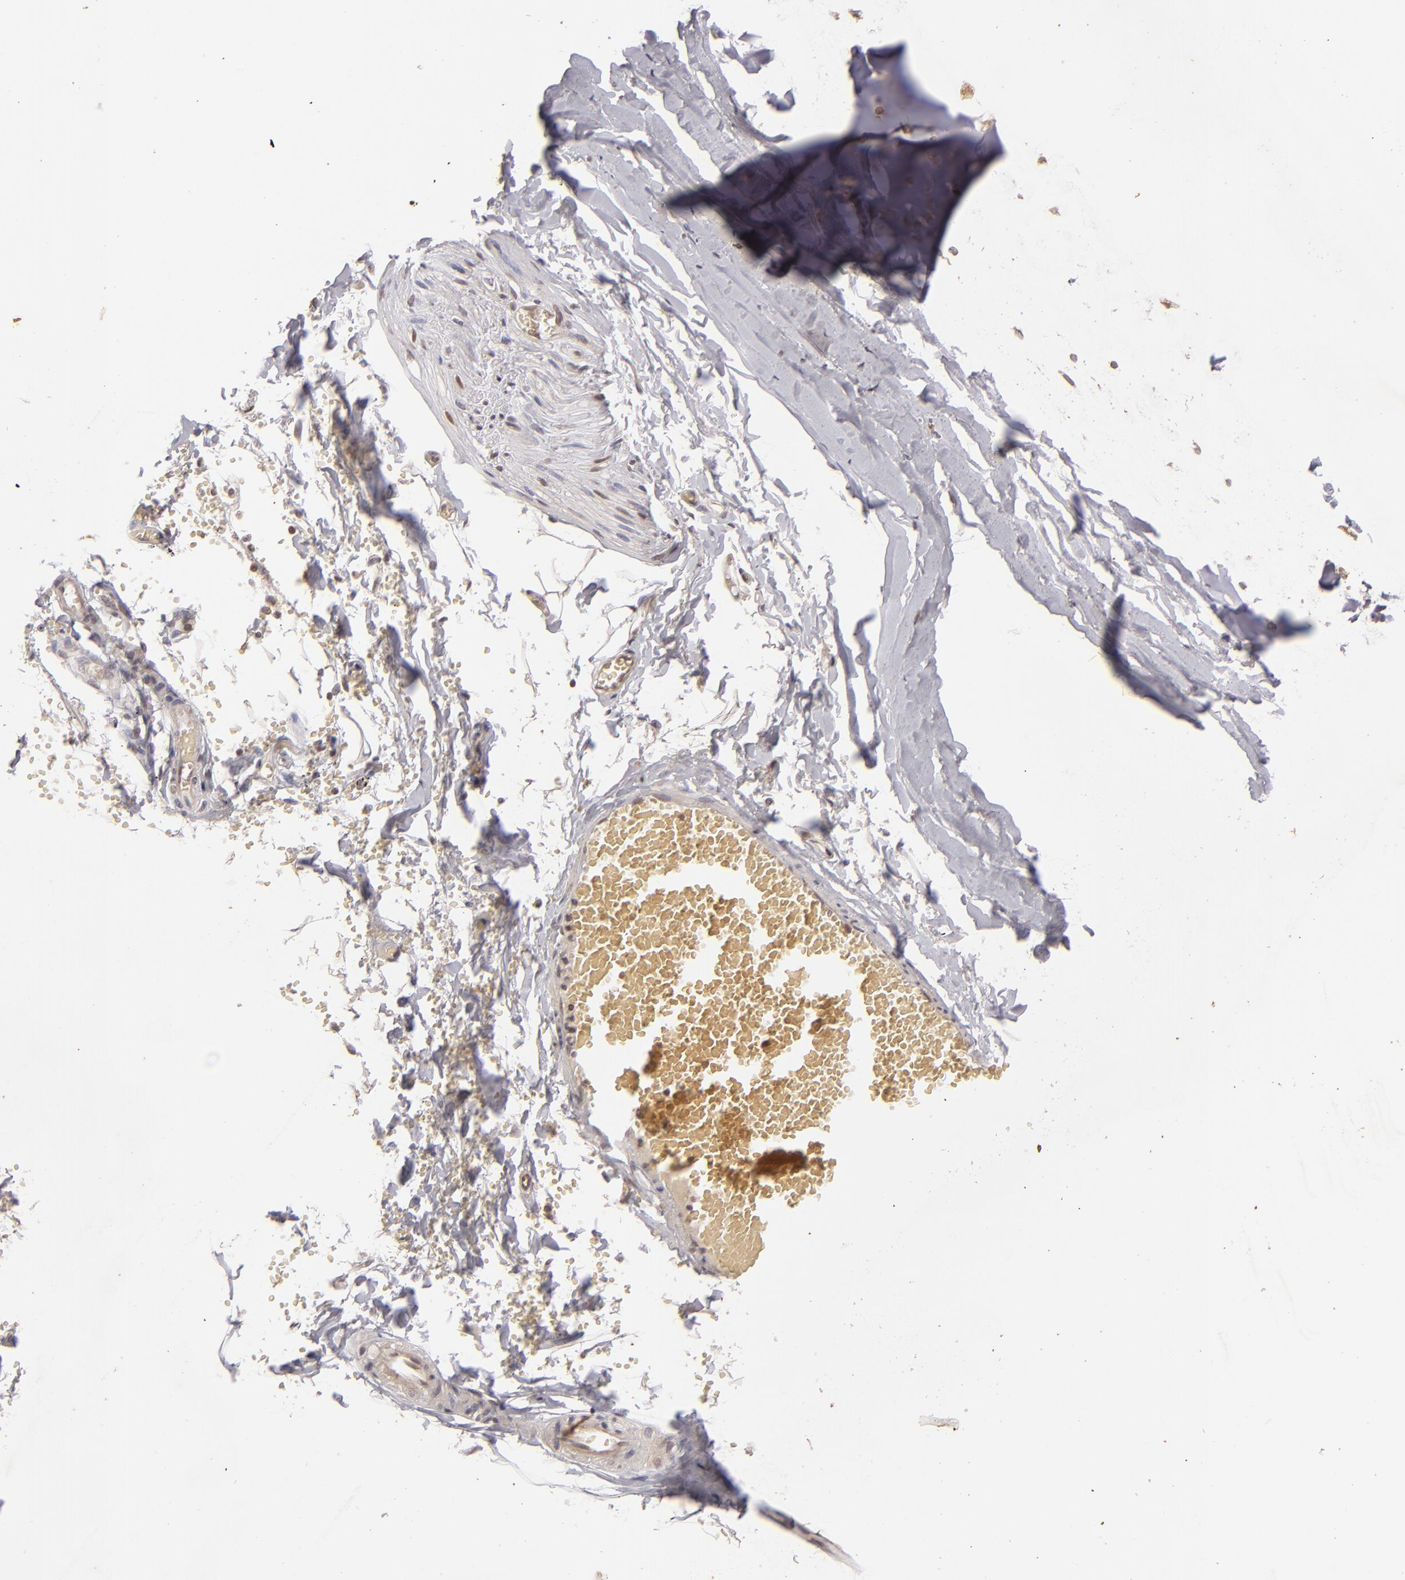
{"staining": {"intensity": "weak", "quantity": "25%-75%", "location": "cytoplasmic/membranous"}, "tissue": "adipose tissue", "cell_type": "Adipocytes", "image_type": "normal", "snomed": [{"axis": "morphology", "description": "Normal tissue, NOS"}, {"axis": "topography", "description": "Bronchus"}, {"axis": "topography", "description": "Lung"}], "caption": "A photomicrograph of human adipose tissue stained for a protein exhibits weak cytoplasmic/membranous brown staining in adipocytes.", "gene": "DFFA", "patient": {"sex": "female", "age": 56}}